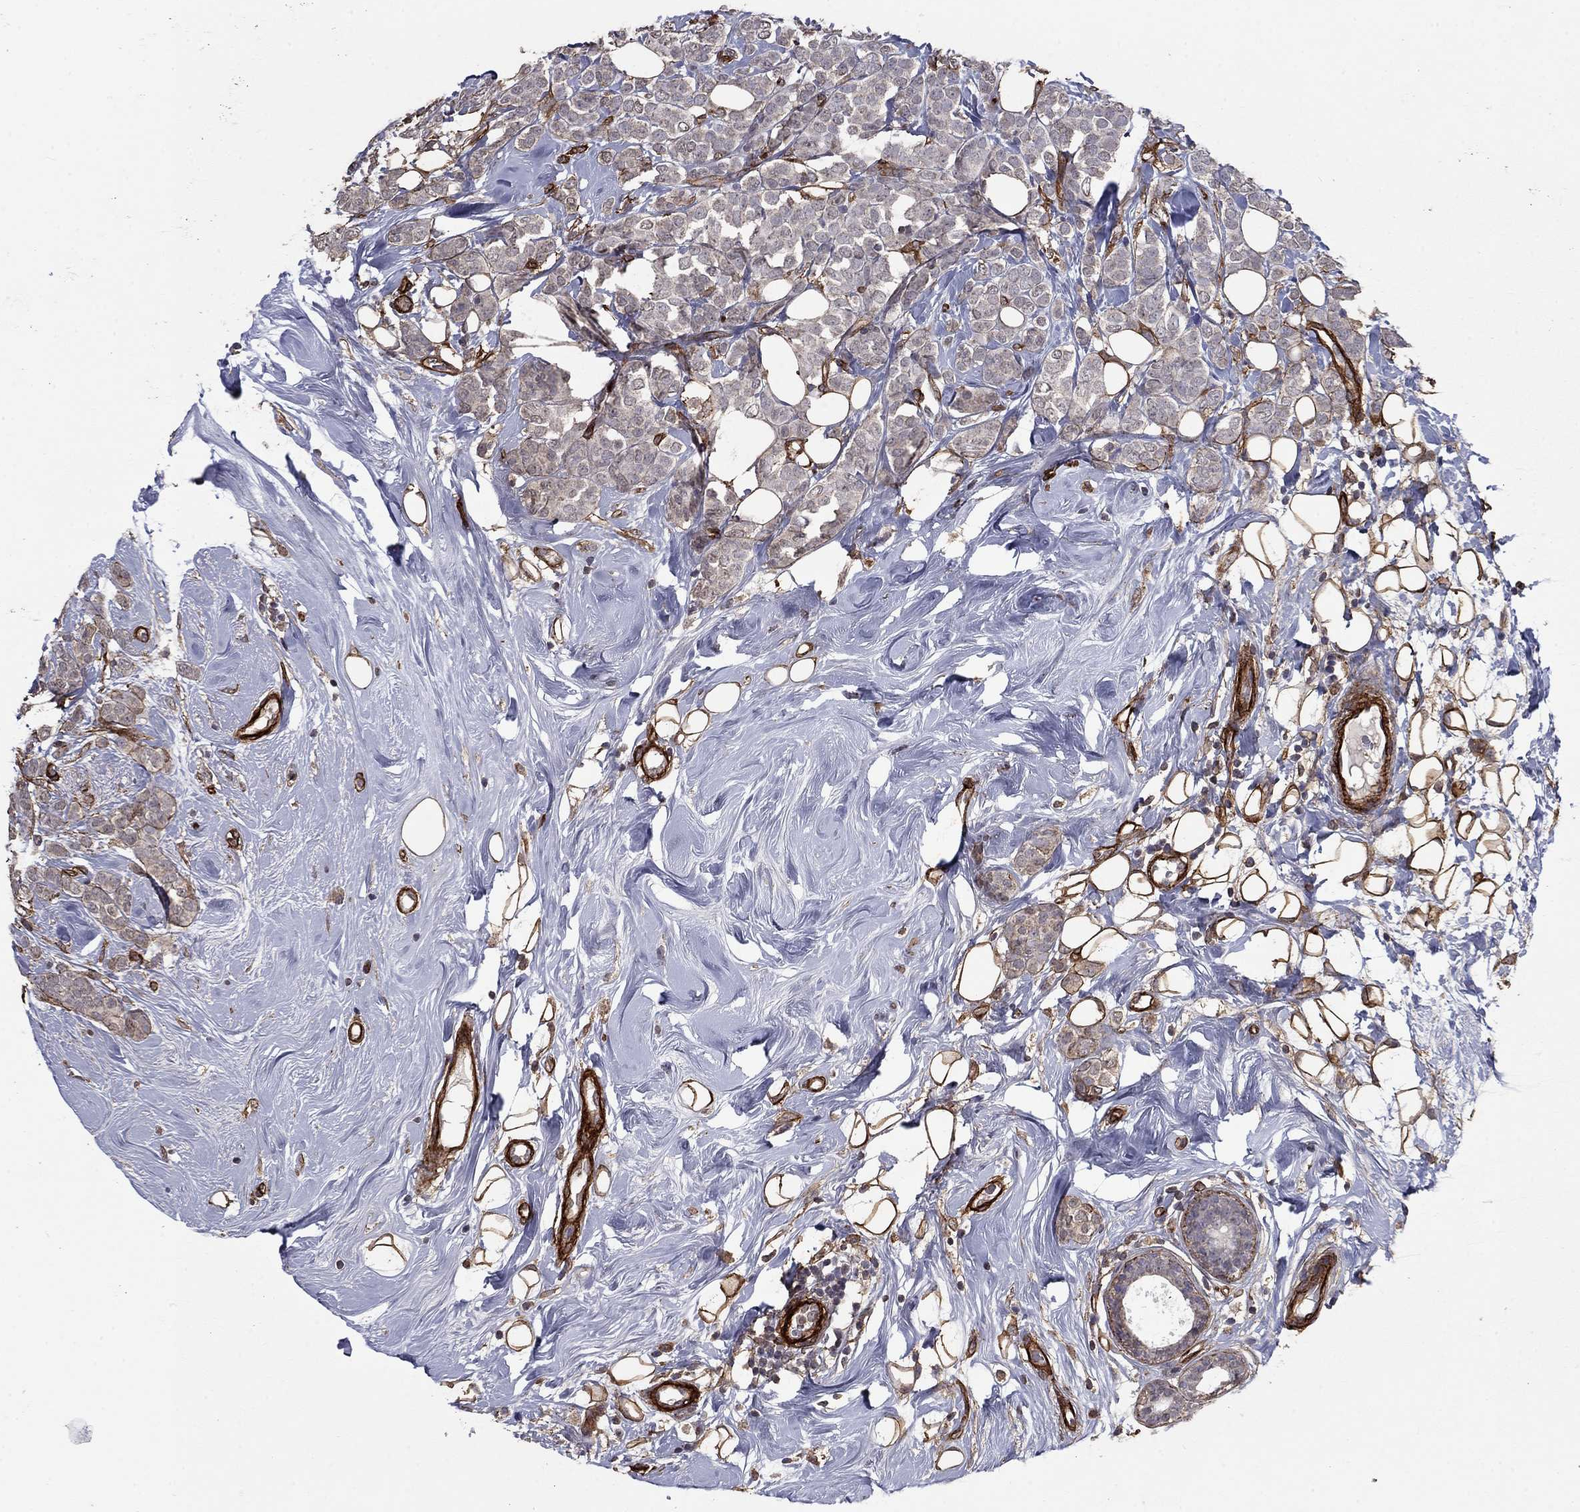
{"staining": {"intensity": "weak", "quantity": "<25%", "location": "cytoplasmic/membranous"}, "tissue": "breast cancer", "cell_type": "Tumor cells", "image_type": "cancer", "snomed": [{"axis": "morphology", "description": "Lobular carcinoma"}, {"axis": "topography", "description": "Breast"}], "caption": "This is an immunohistochemistry (IHC) image of breast cancer (lobular carcinoma). There is no positivity in tumor cells.", "gene": "COL18A1", "patient": {"sex": "female", "age": 49}}